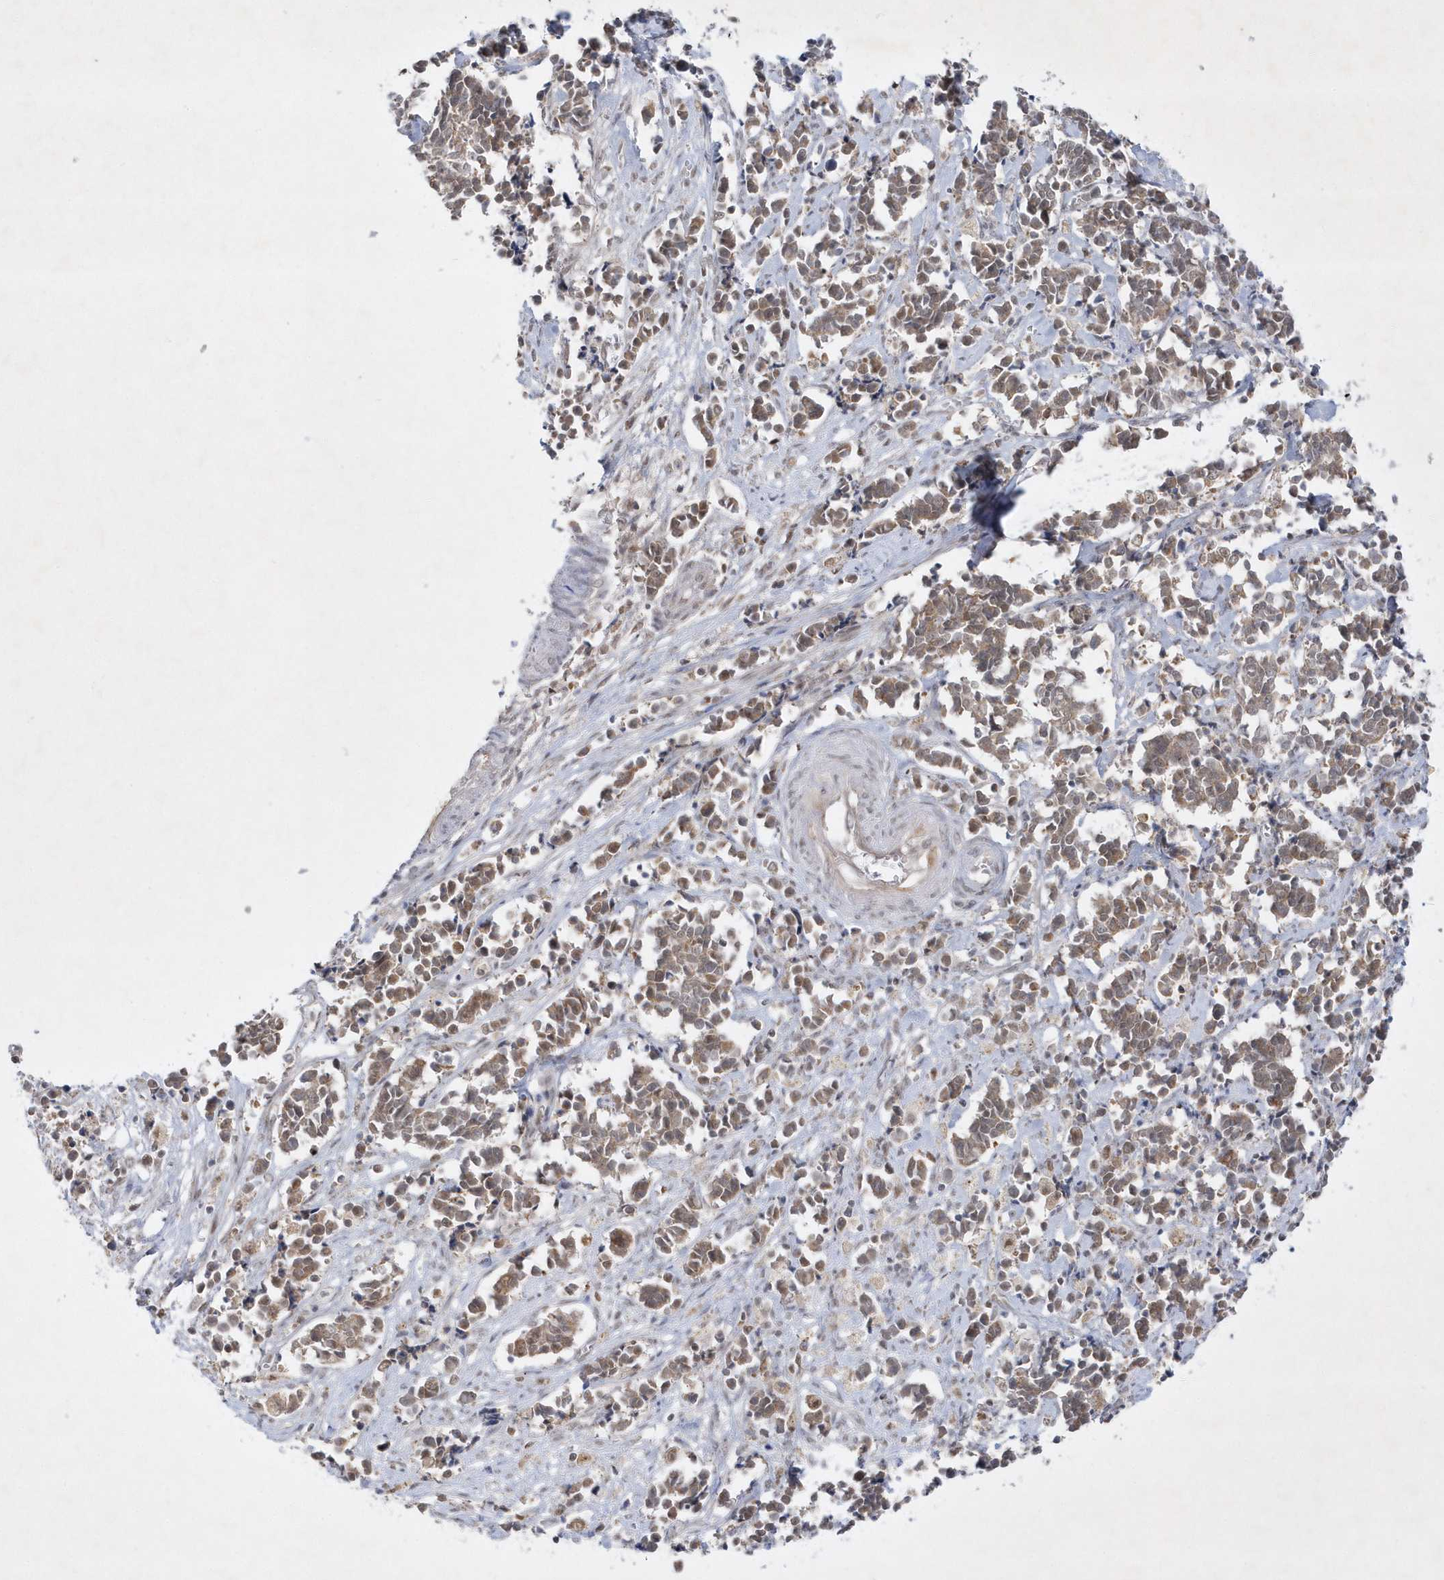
{"staining": {"intensity": "weak", "quantity": ">75%", "location": "cytoplasmic/membranous,nuclear"}, "tissue": "cervical cancer", "cell_type": "Tumor cells", "image_type": "cancer", "snomed": [{"axis": "morphology", "description": "Normal tissue, NOS"}, {"axis": "morphology", "description": "Squamous cell carcinoma, NOS"}, {"axis": "topography", "description": "Cervix"}], "caption": "Protein staining displays weak cytoplasmic/membranous and nuclear expression in approximately >75% of tumor cells in squamous cell carcinoma (cervical).", "gene": "CPSF3", "patient": {"sex": "female", "age": 35}}